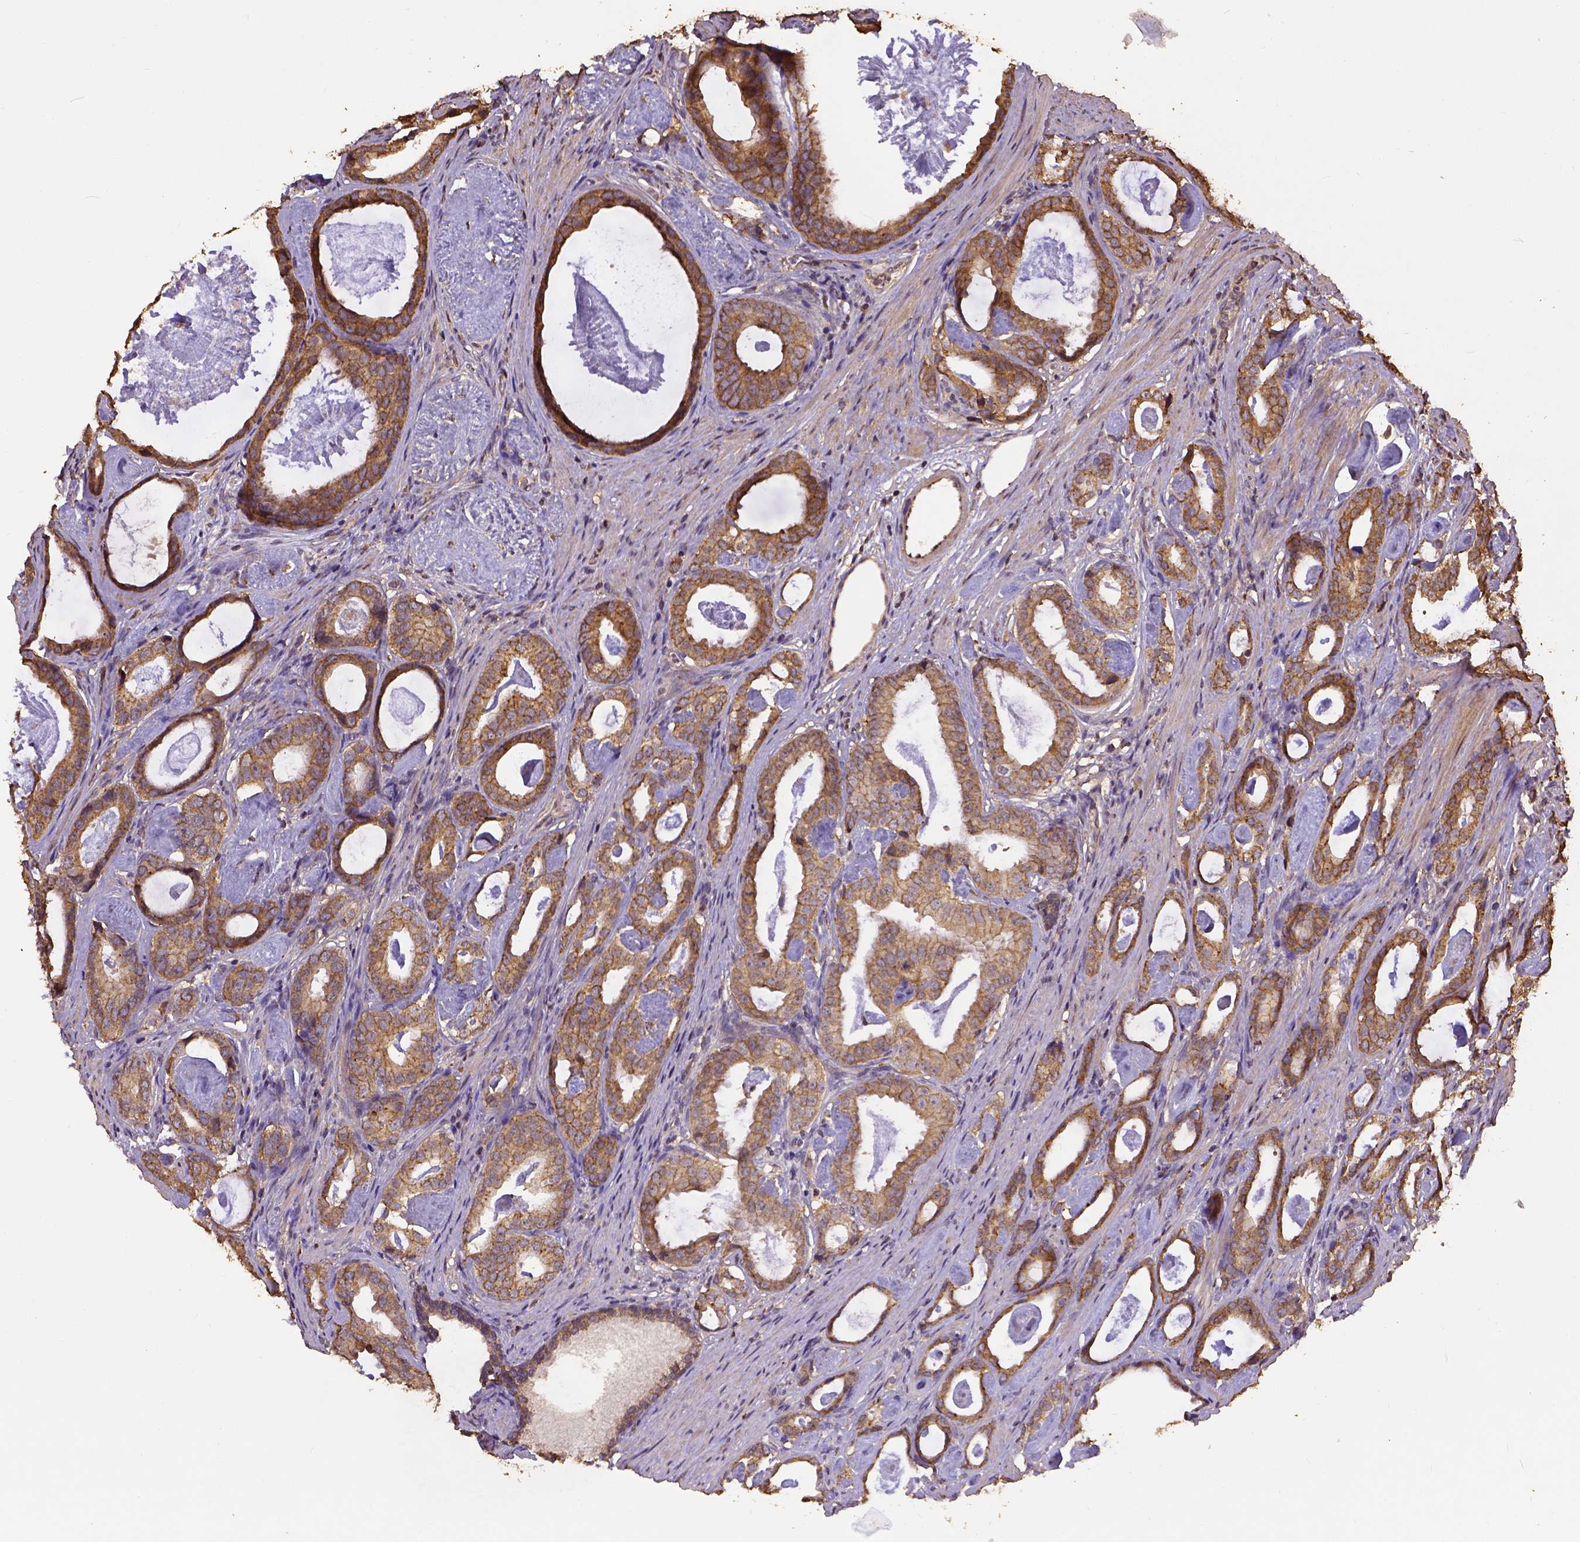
{"staining": {"intensity": "moderate", "quantity": ">75%", "location": "cytoplasmic/membranous"}, "tissue": "prostate cancer", "cell_type": "Tumor cells", "image_type": "cancer", "snomed": [{"axis": "morphology", "description": "Adenocarcinoma, Low grade"}, {"axis": "topography", "description": "Prostate and seminal vesicle, NOS"}], "caption": "This micrograph exhibits IHC staining of prostate low-grade adenocarcinoma, with medium moderate cytoplasmic/membranous positivity in about >75% of tumor cells.", "gene": "ATP1B3", "patient": {"sex": "male", "age": 71}}